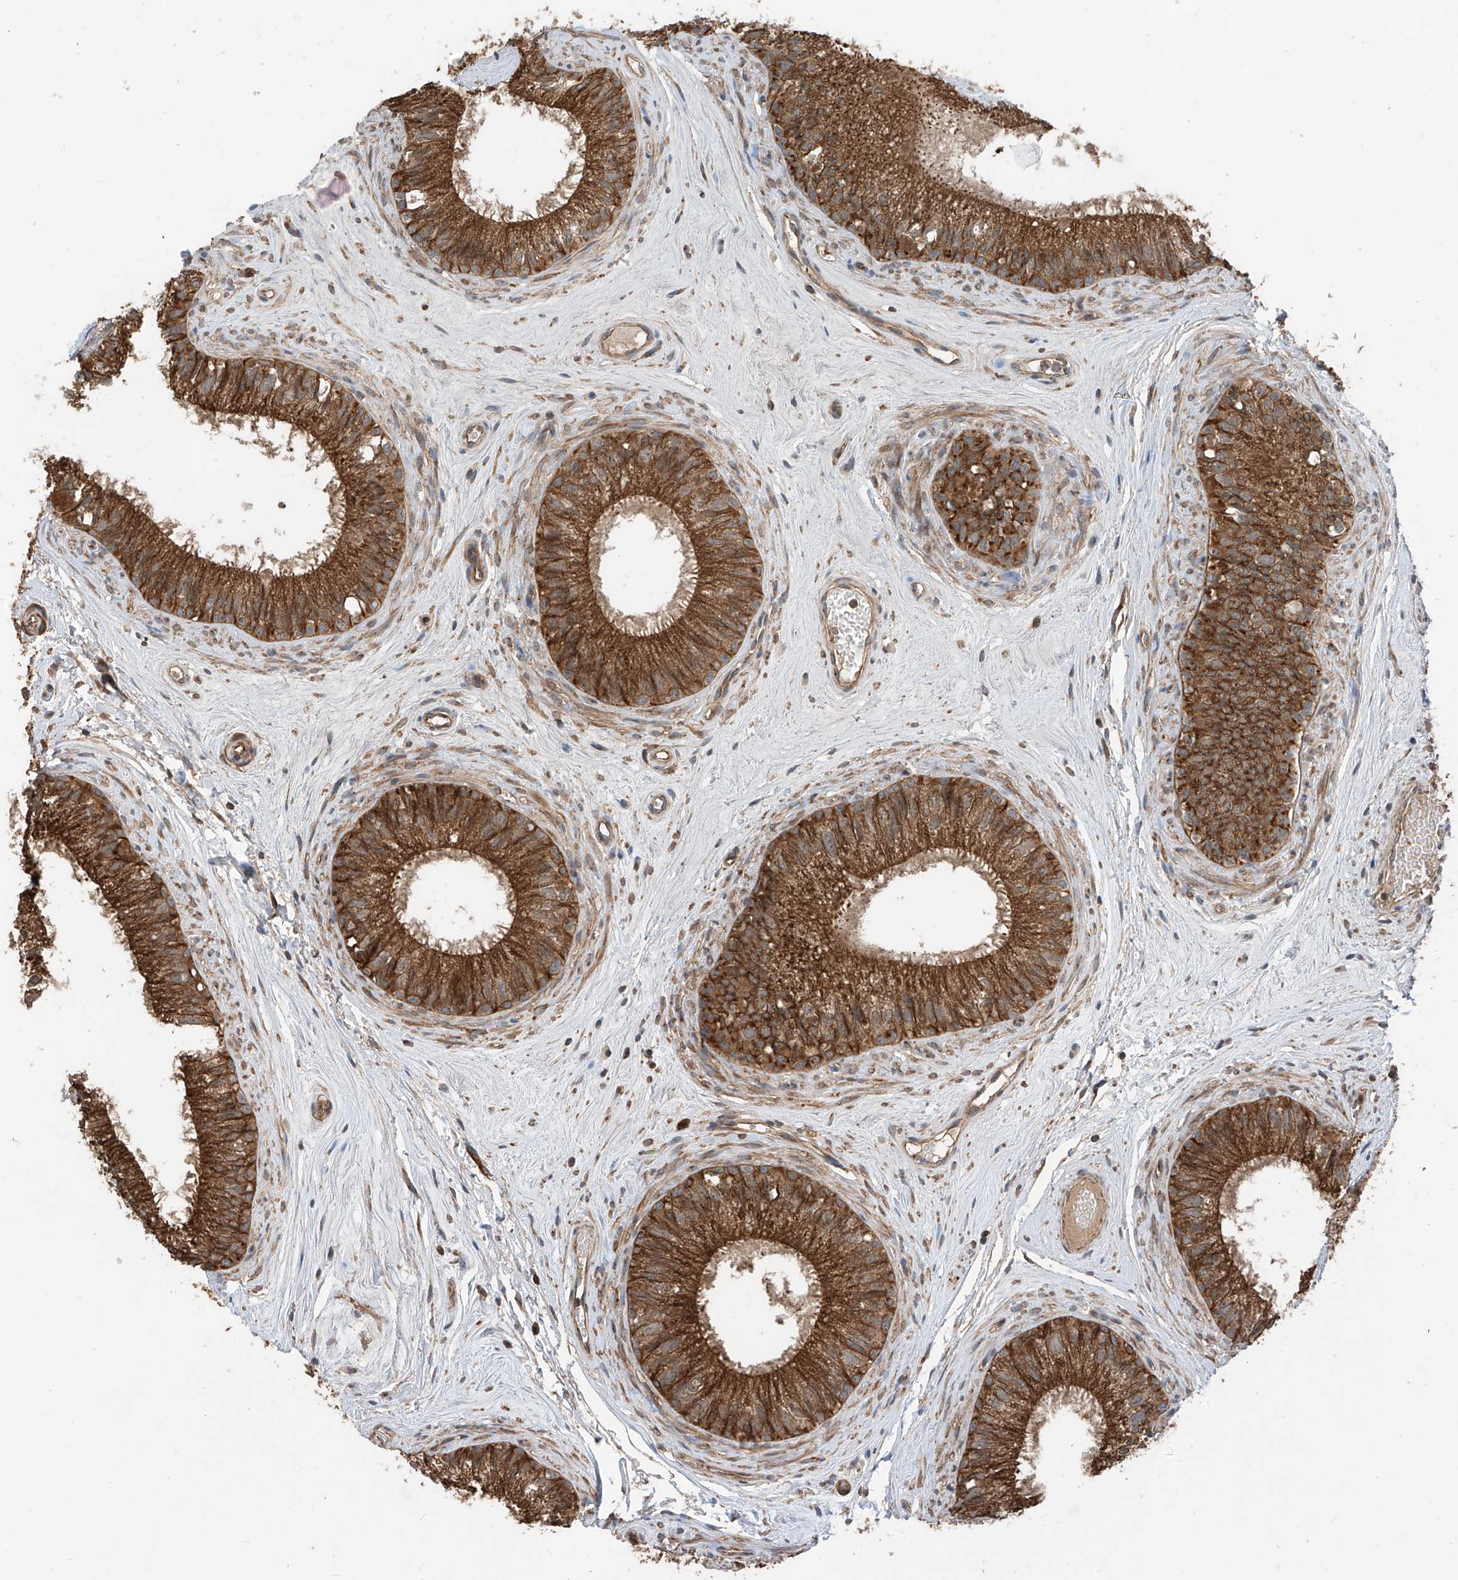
{"staining": {"intensity": "moderate", "quantity": ">75%", "location": "cytoplasmic/membranous"}, "tissue": "epididymis", "cell_type": "Glandular cells", "image_type": "normal", "snomed": [{"axis": "morphology", "description": "Normal tissue, NOS"}, {"axis": "topography", "description": "Epididymis"}], "caption": "Immunohistochemical staining of normal epididymis displays medium levels of moderate cytoplasmic/membranous positivity in approximately >75% of glandular cells.", "gene": "RPAIN", "patient": {"sex": "male", "age": 71}}